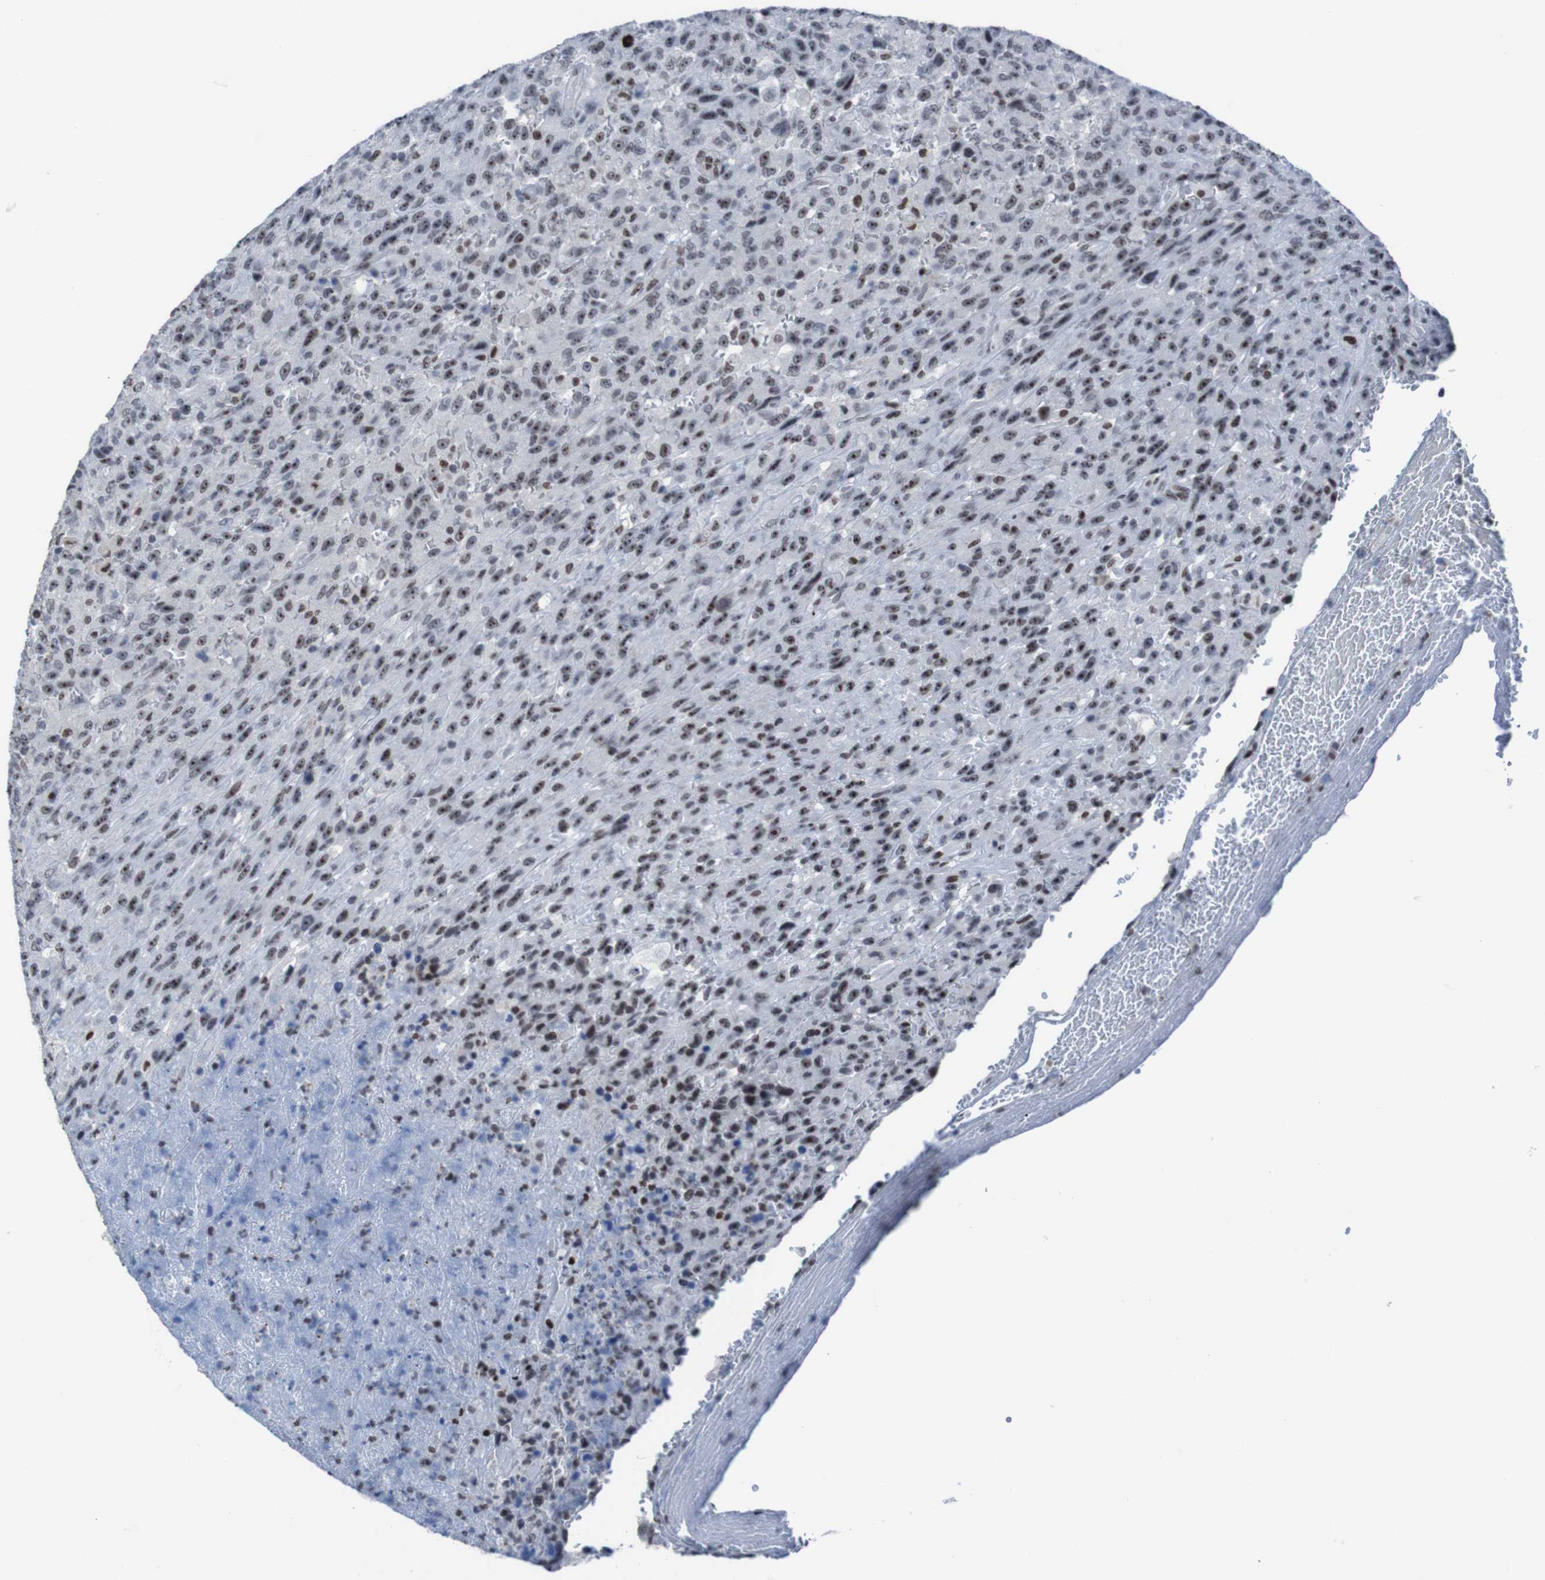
{"staining": {"intensity": "moderate", "quantity": ">75%", "location": "nuclear"}, "tissue": "urothelial cancer", "cell_type": "Tumor cells", "image_type": "cancer", "snomed": [{"axis": "morphology", "description": "Urothelial carcinoma, High grade"}, {"axis": "topography", "description": "Urinary bladder"}], "caption": "Human urothelial carcinoma (high-grade) stained for a protein (brown) reveals moderate nuclear positive expression in approximately >75% of tumor cells.", "gene": "PHF2", "patient": {"sex": "male", "age": 66}}